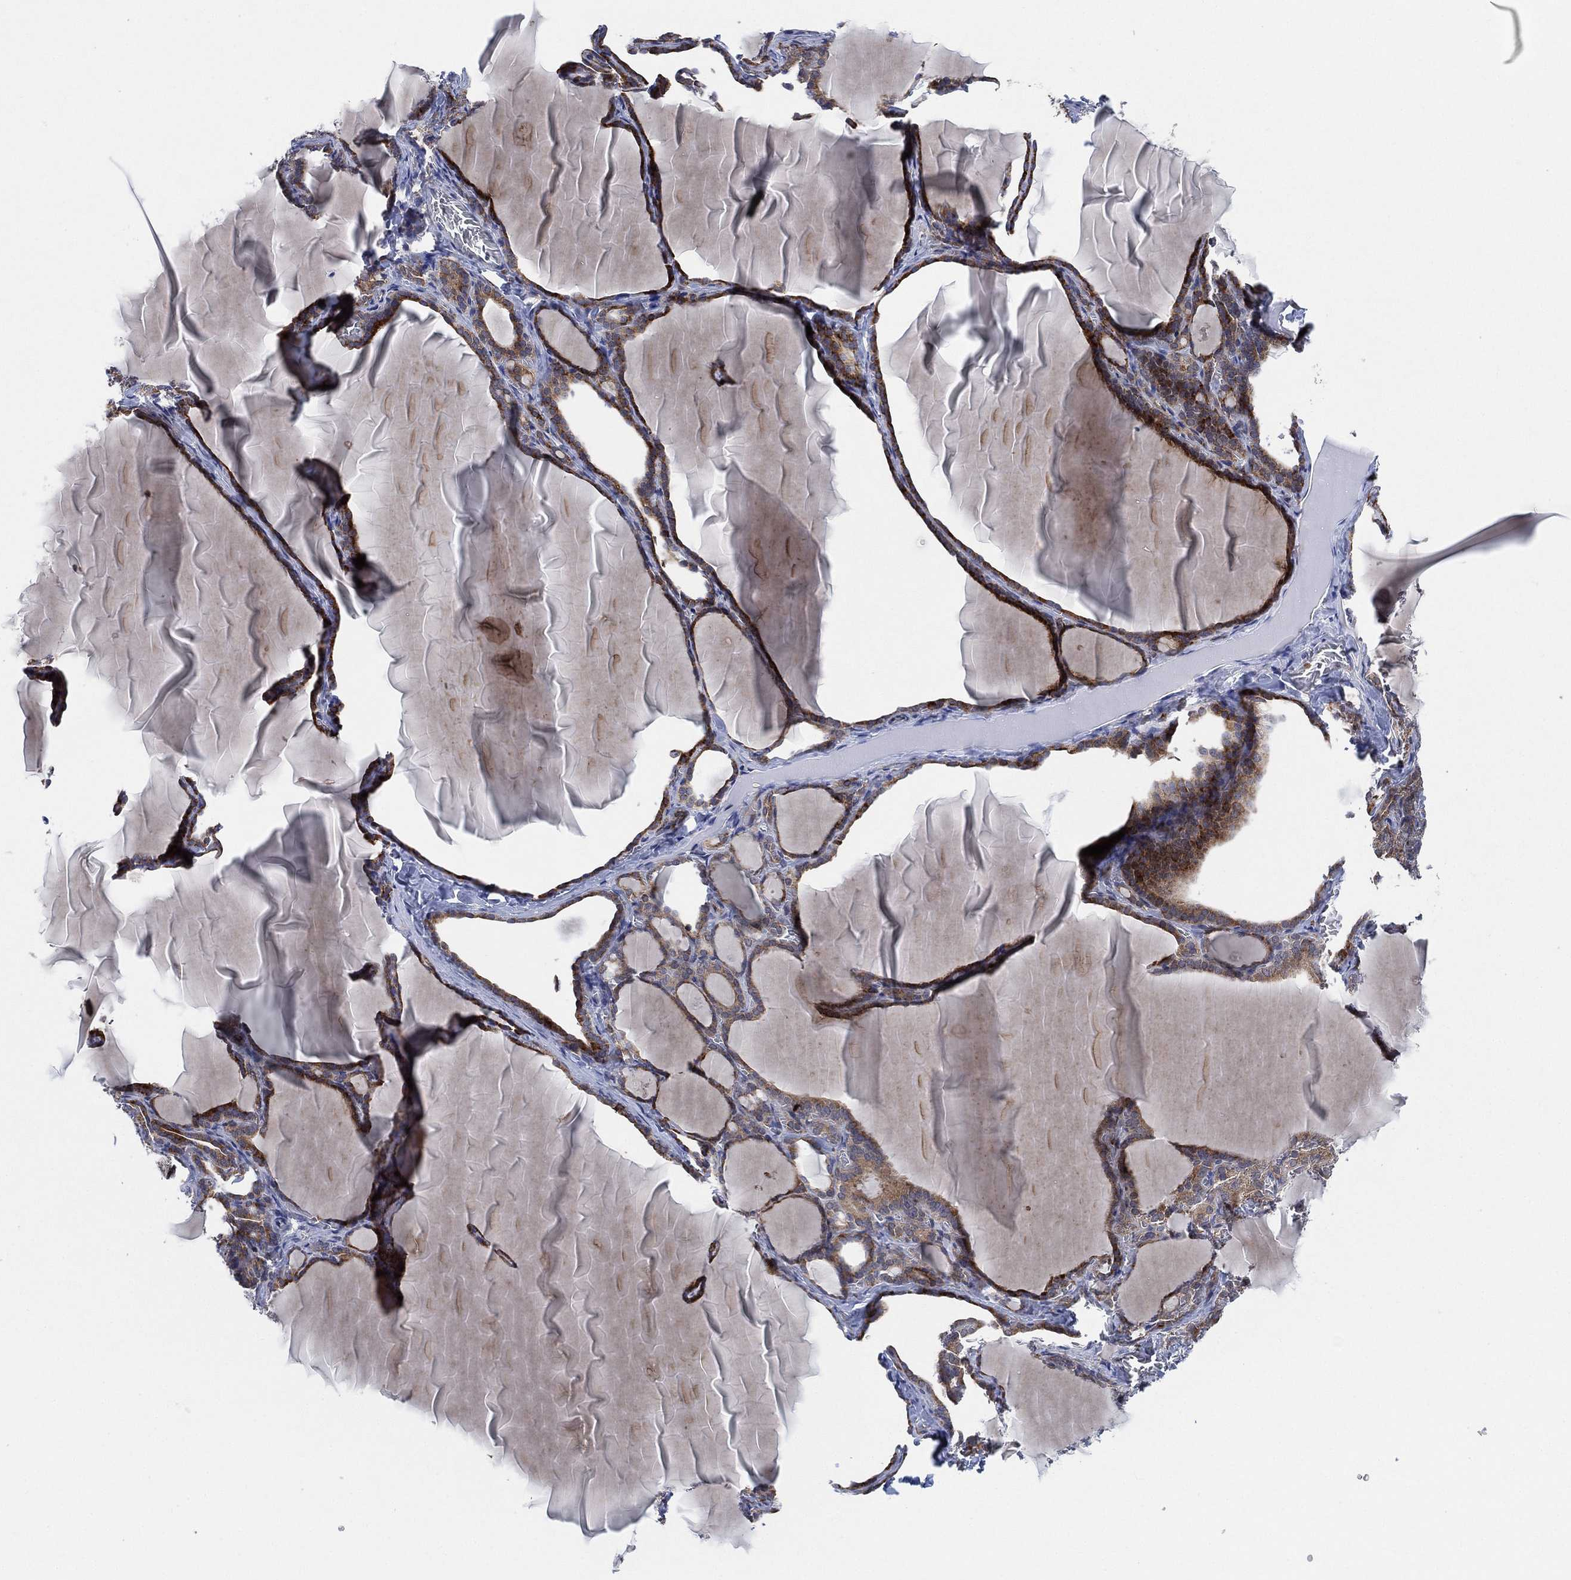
{"staining": {"intensity": "moderate", "quantity": "25%-75%", "location": "cytoplasmic/membranous"}, "tissue": "thyroid gland", "cell_type": "Glandular cells", "image_type": "normal", "snomed": [{"axis": "morphology", "description": "Normal tissue, NOS"}, {"axis": "morphology", "description": "Hyperplasia, NOS"}, {"axis": "topography", "description": "Thyroid gland"}], "caption": "IHC staining of benign thyroid gland, which demonstrates medium levels of moderate cytoplasmic/membranous positivity in about 25%-75% of glandular cells indicating moderate cytoplasmic/membranous protein staining. The staining was performed using DAB (3,3'-diaminobenzidine) (brown) for protein detection and nuclei were counterstained in hematoxylin (blue).", "gene": "FES", "patient": {"sex": "female", "age": 27}}